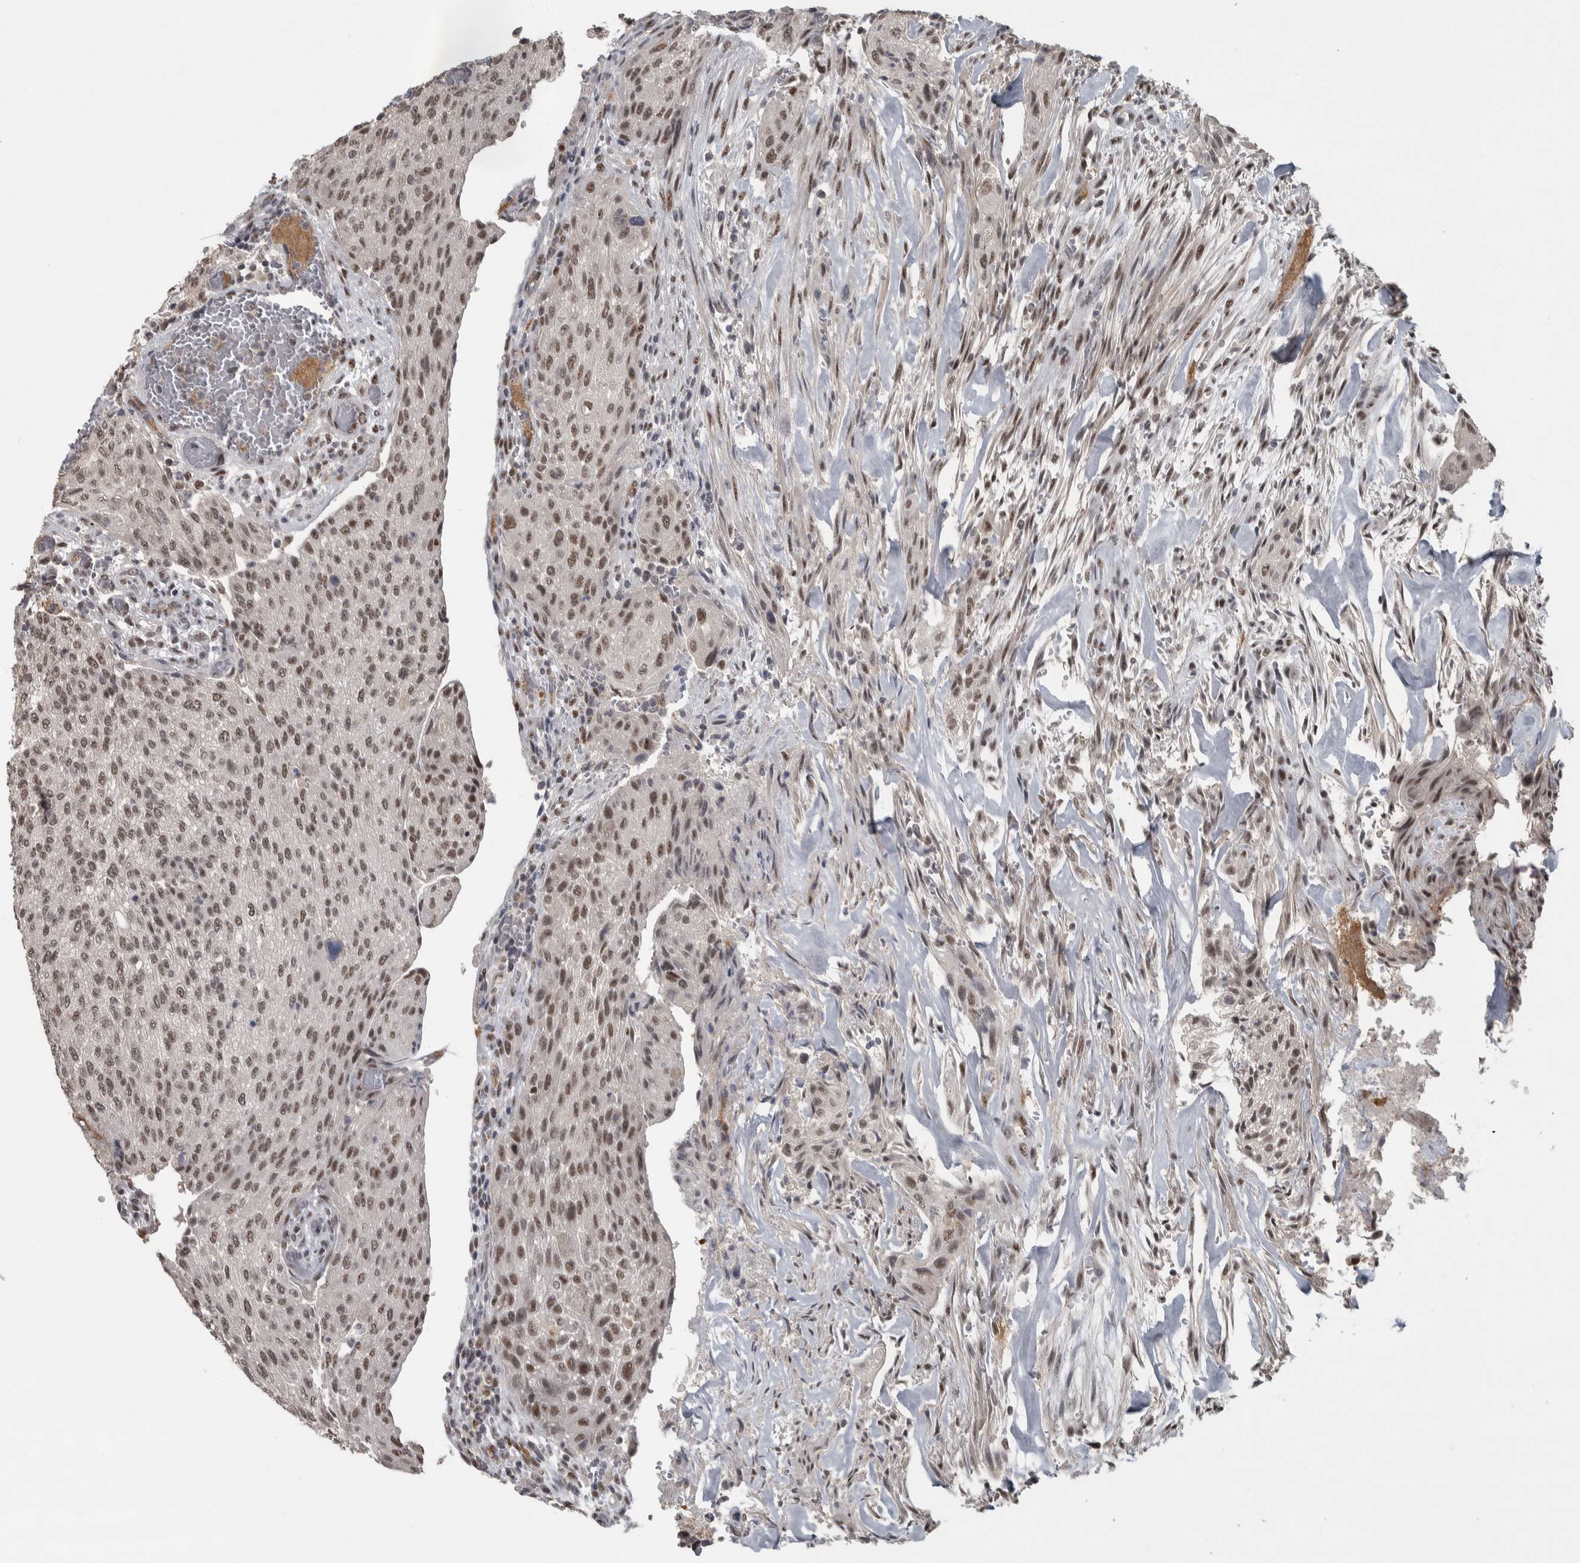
{"staining": {"intensity": "moderate", "quantity": ">75%", "location": "nuclear"}, "tissue": "urothelial cancer", "cell_type": "Tumor cells", "image_type": "cancer", "snomed": [{"axis": "morphology", "description": "Urothelial carcinoma, Low grade"}, {"axis": "morphology", "description": "Urothelial carcinoma, High grade"}, {"axis": "topography", "description": "Urinary bladder"}], "caption": "Urothelial cancer was stained to show a protein in brown. There is medium levels of moderate nuclear expression in approximately >75% of tumor cells.", "gene": "DDX42", "patient": {"sex": "male", "age": 35}}